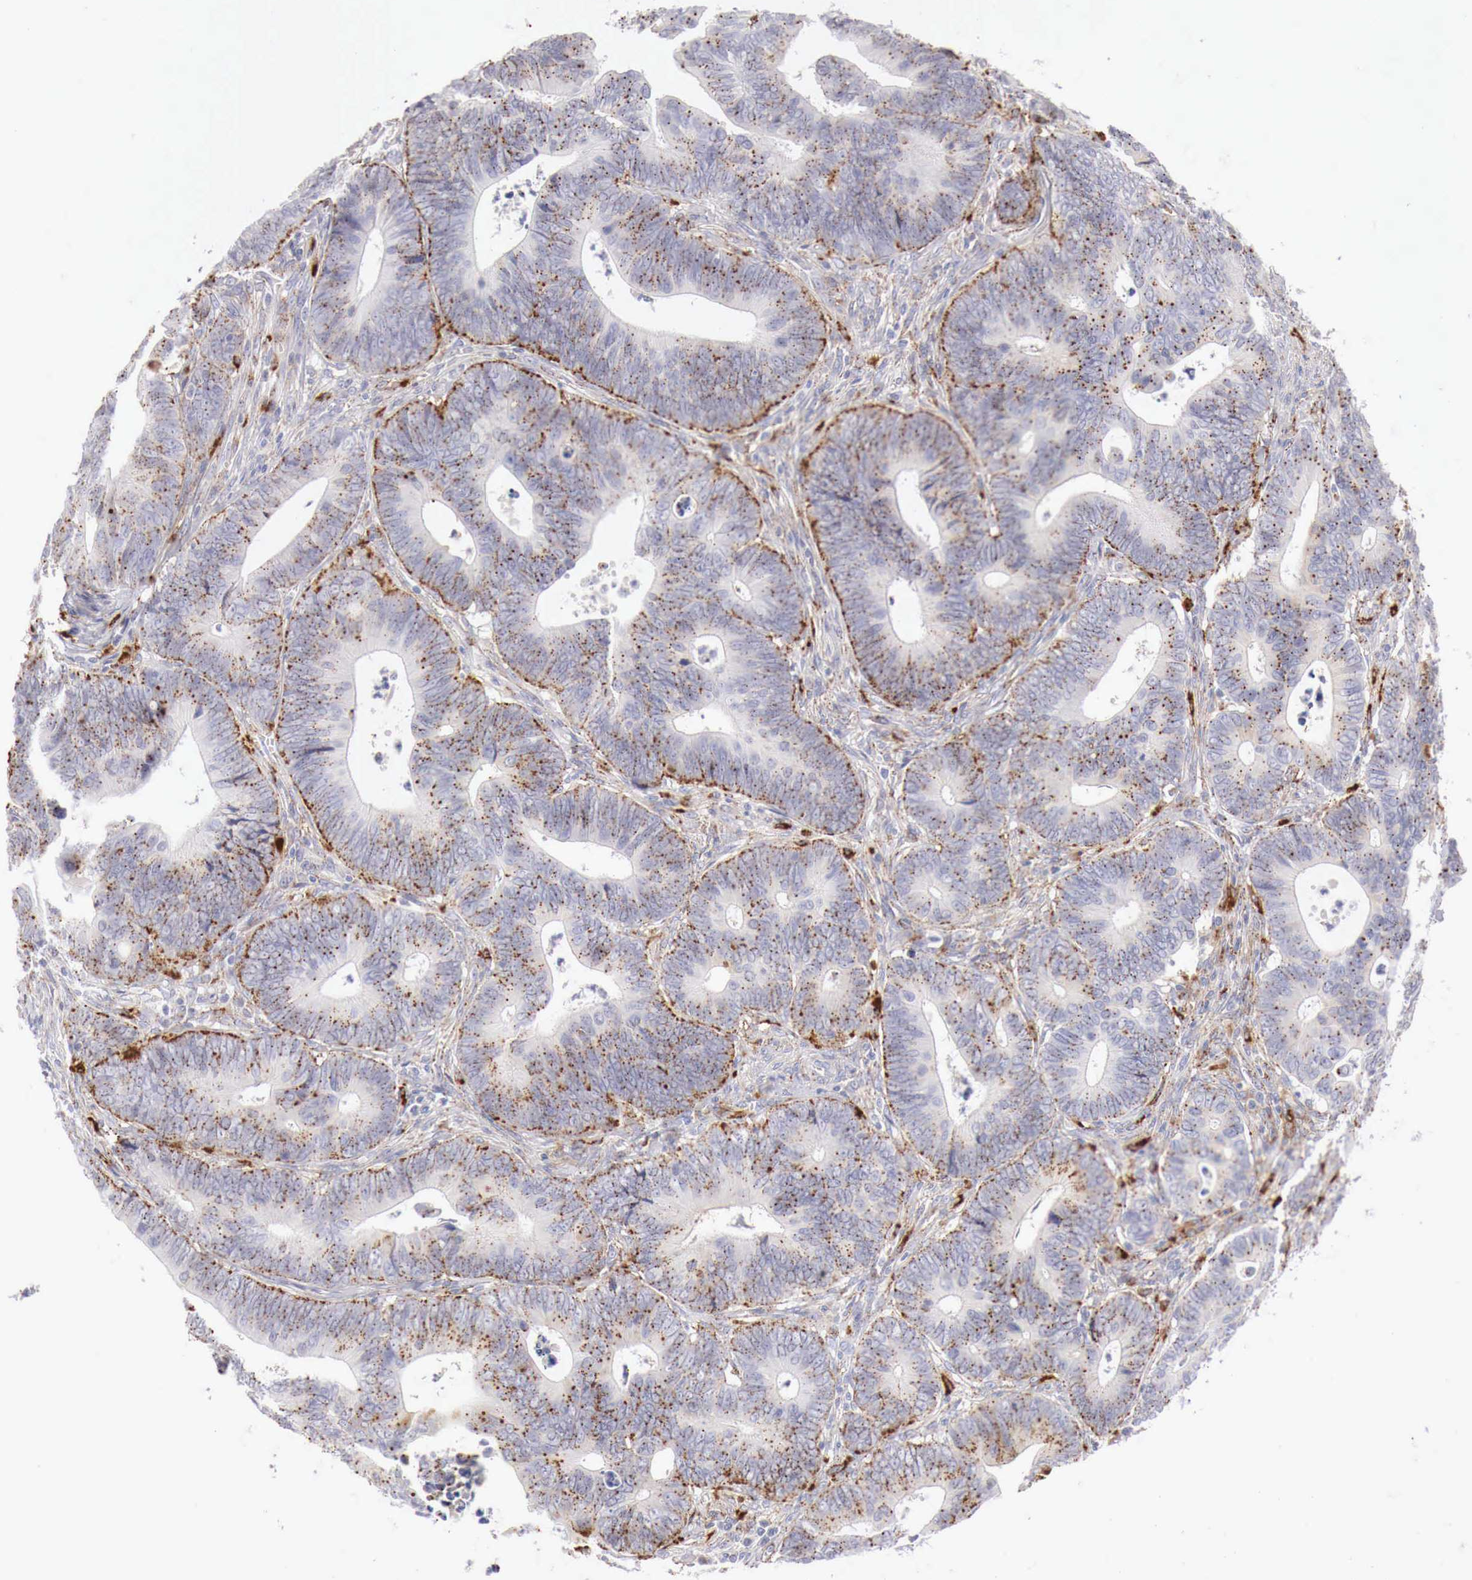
{"staining": {"intensity": "moderate", "quantity": ">75%", "location": "cytoplasmic/membranous"}, "tissue": "colorectal cancer", "cell_type": "Tumor cells", "image_type": "cancer", "snomed": [{"axis": "morphology", "description": "Adenocarcinoma, NOS"}, {"axis": "topography", "description": "Colon"}], "caption": "Brown immunohistochemical staining in human adenocarcinoma (colorectal) shows moderate cytoplasmic/membranous expression in approximately >75% of tumor cells.", "gene": "GLA", "patient": {"sex": "female", "age": 78}}